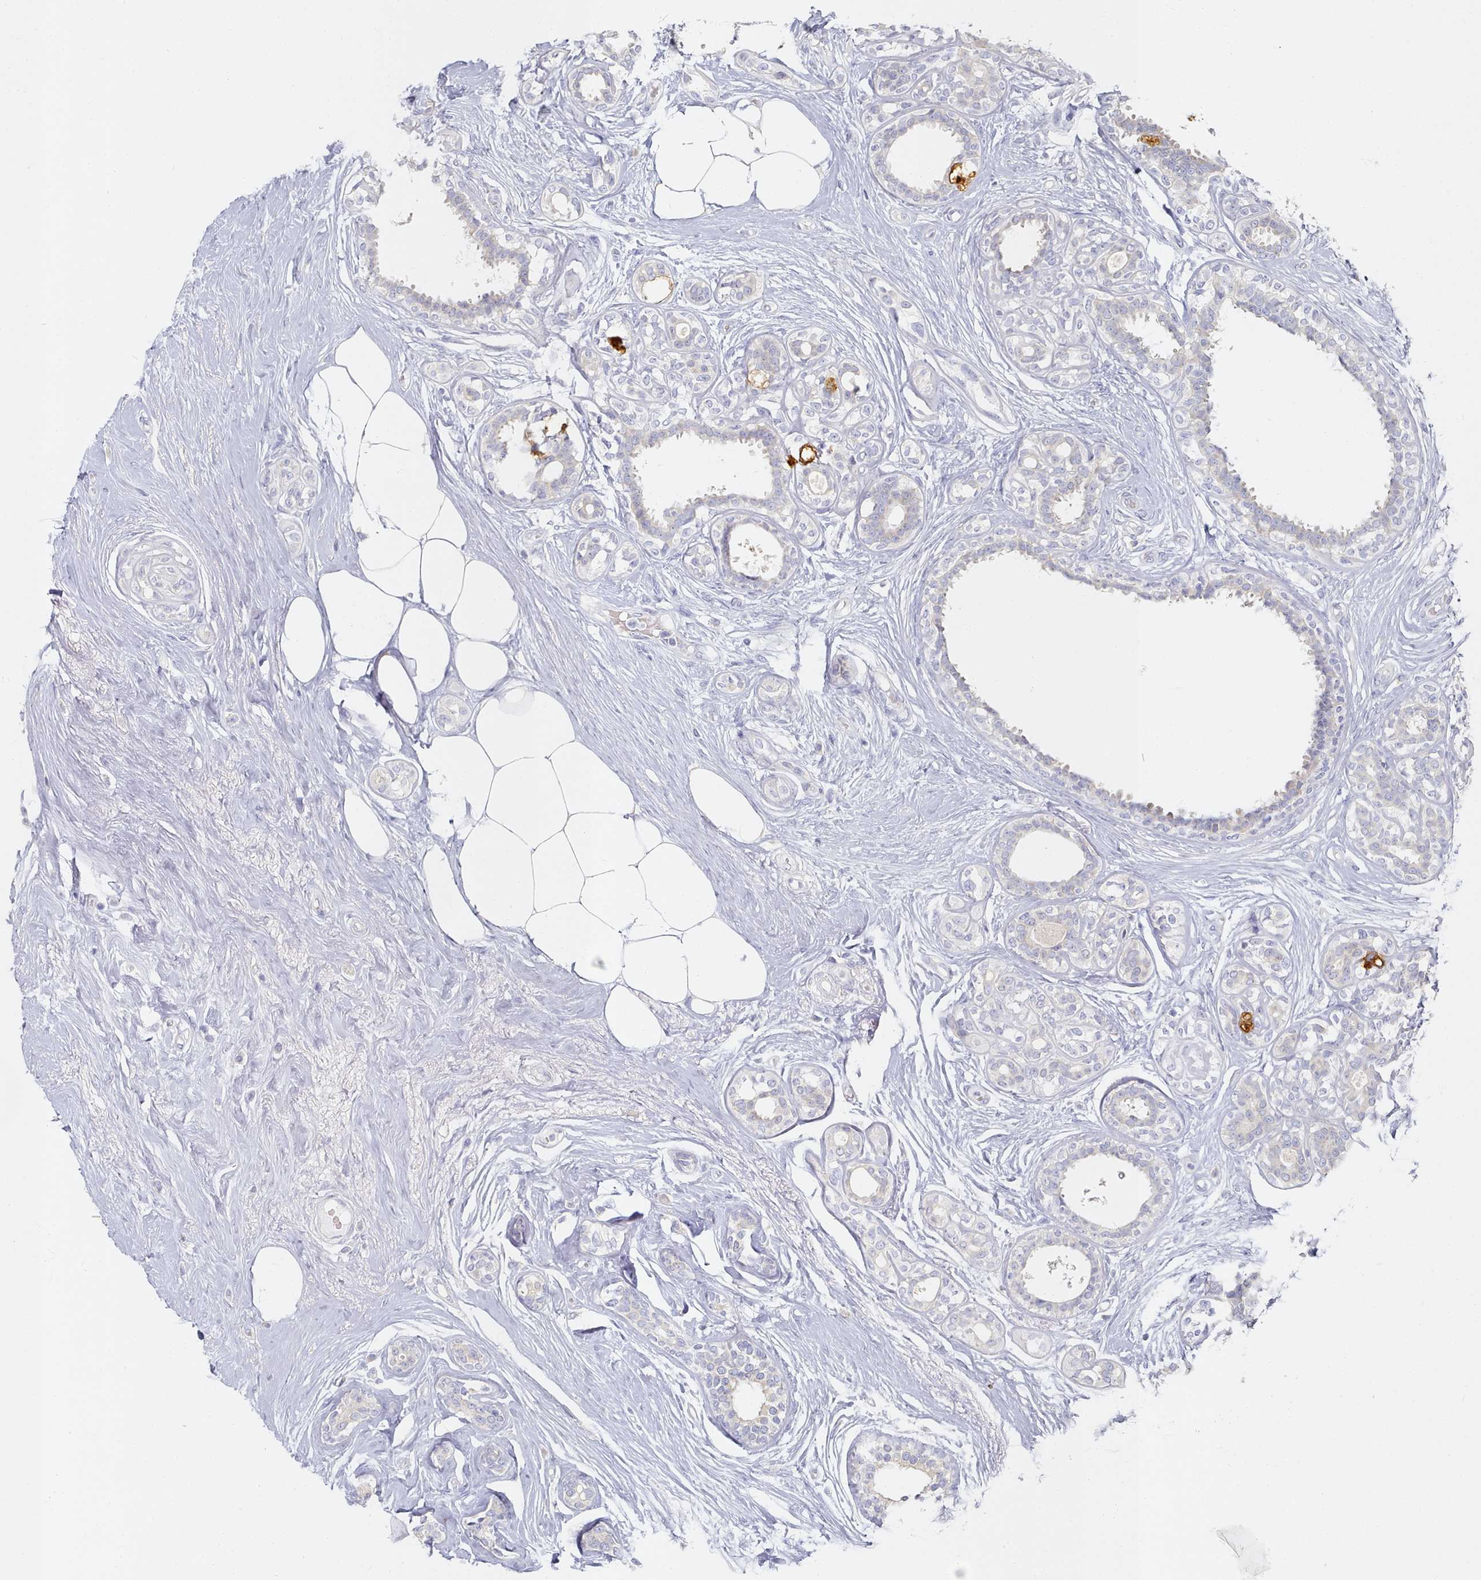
{"staining": {"intensity": "negative", "quantity": "none", "location": "none"}, "tissue": "breast cancer", "cell_type": "Tumor cells", "image_type": "cancer", "snomed": [{"axis": "morphology", "description": "Lobular carcinoma"}, {"axis": "topography", "description": "Breast"}], "caption": "A high-resolution image shows immunohistochemistry staining of breast lobular carcinoma, which displays no significant staining in tumor cells.", "gene": "TYW1B", "patient": {"sex": "female", "age": 51}}